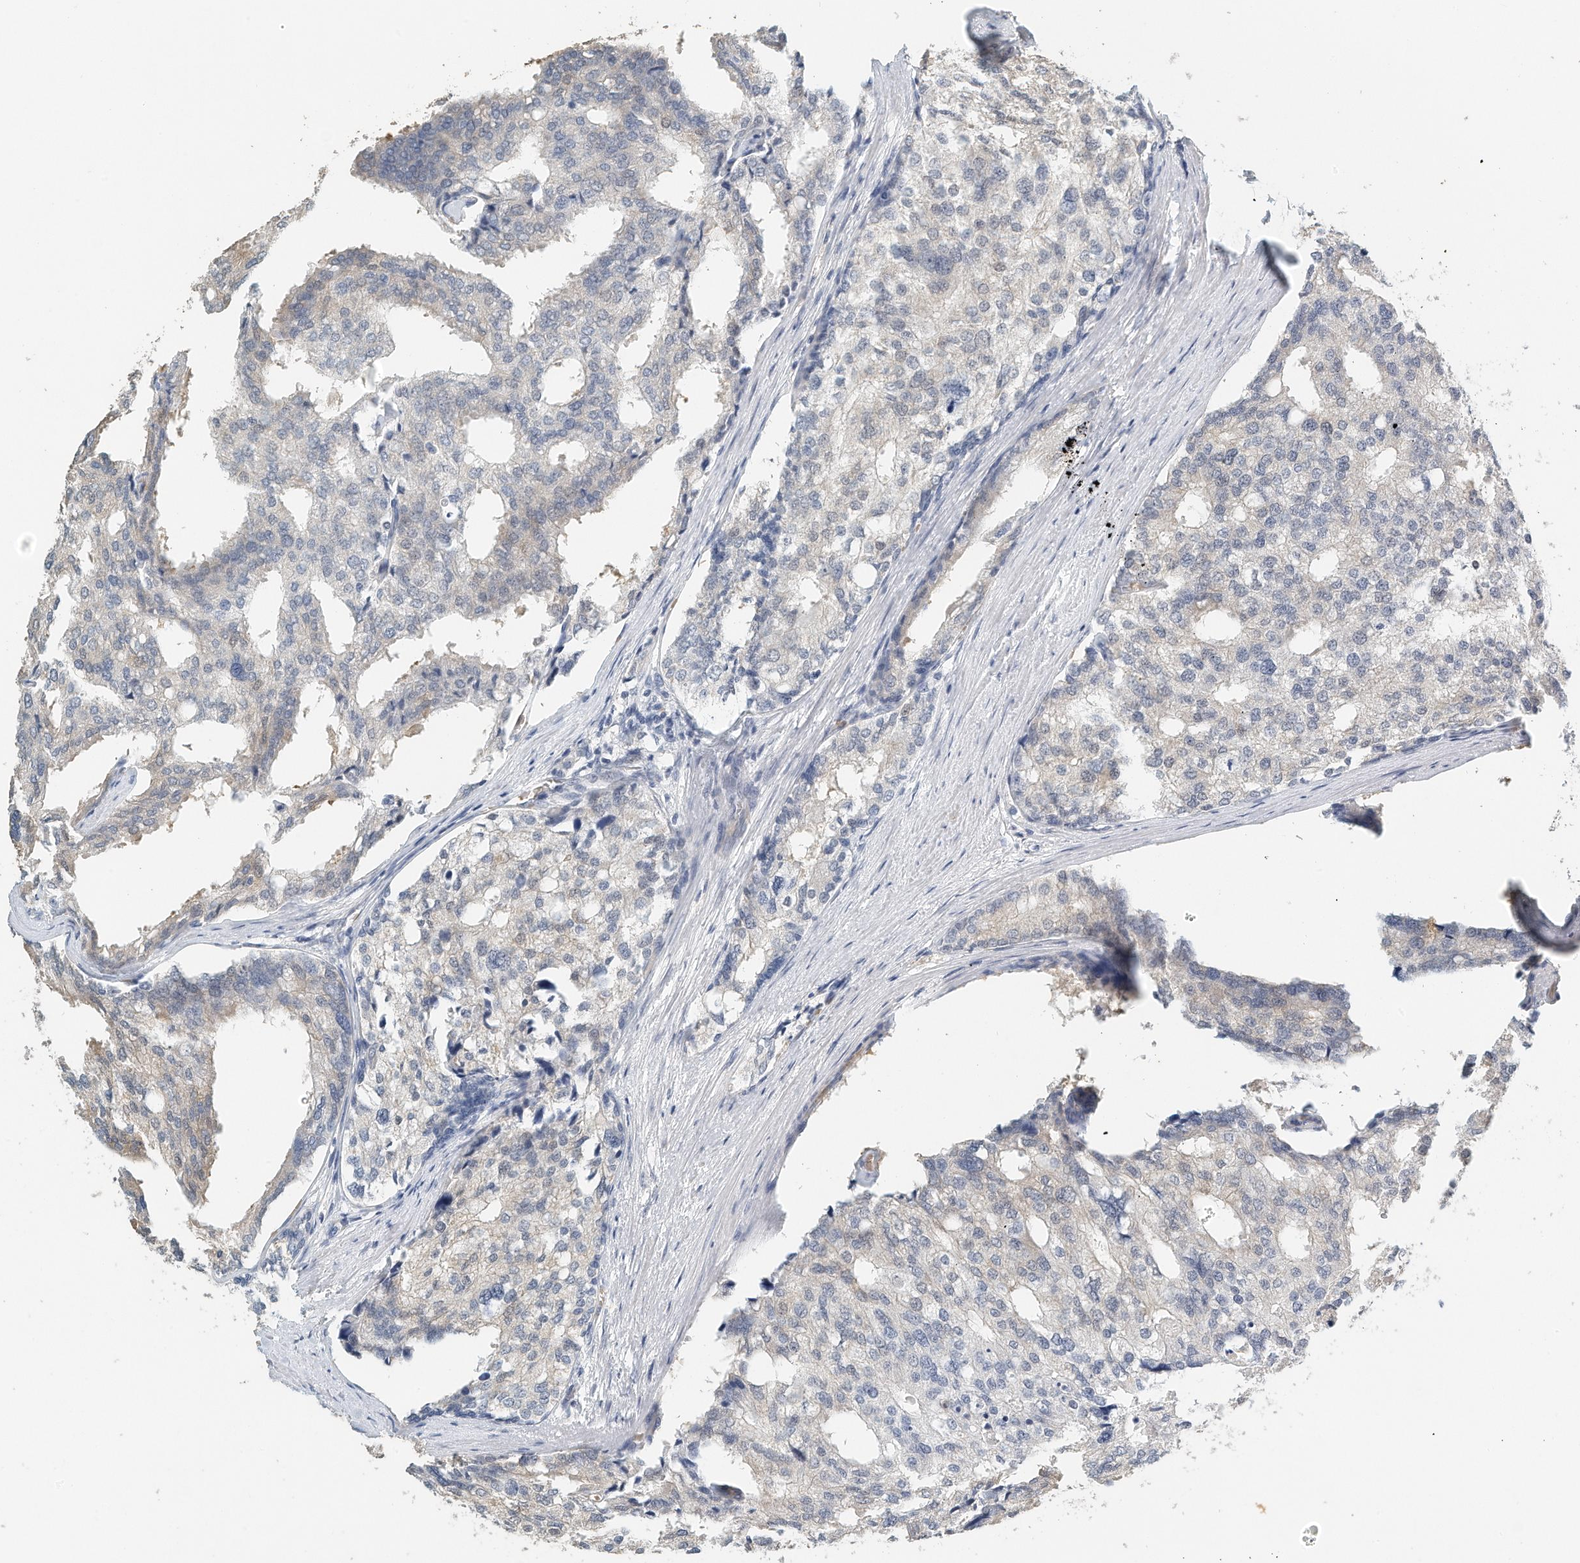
{"staining": {"intensity": "negative", "quantity": "none", "location": "none"}, "tissue": "prostate cancer", "cell_type": "Tumor cells", "image_type": "cancer", "snomed": [{"axis": "morphology", "description": "Adenocarcinoma, High grade"}, {"axis": "topography", "description": "Prostate"}], "caption": "This is an immunohistochemistry (IHC) micrograph of prostate cancer. There is no staining in tumor cells.", "gene": "RCAN3", "patient": {"sex": "male", "age": 50}}